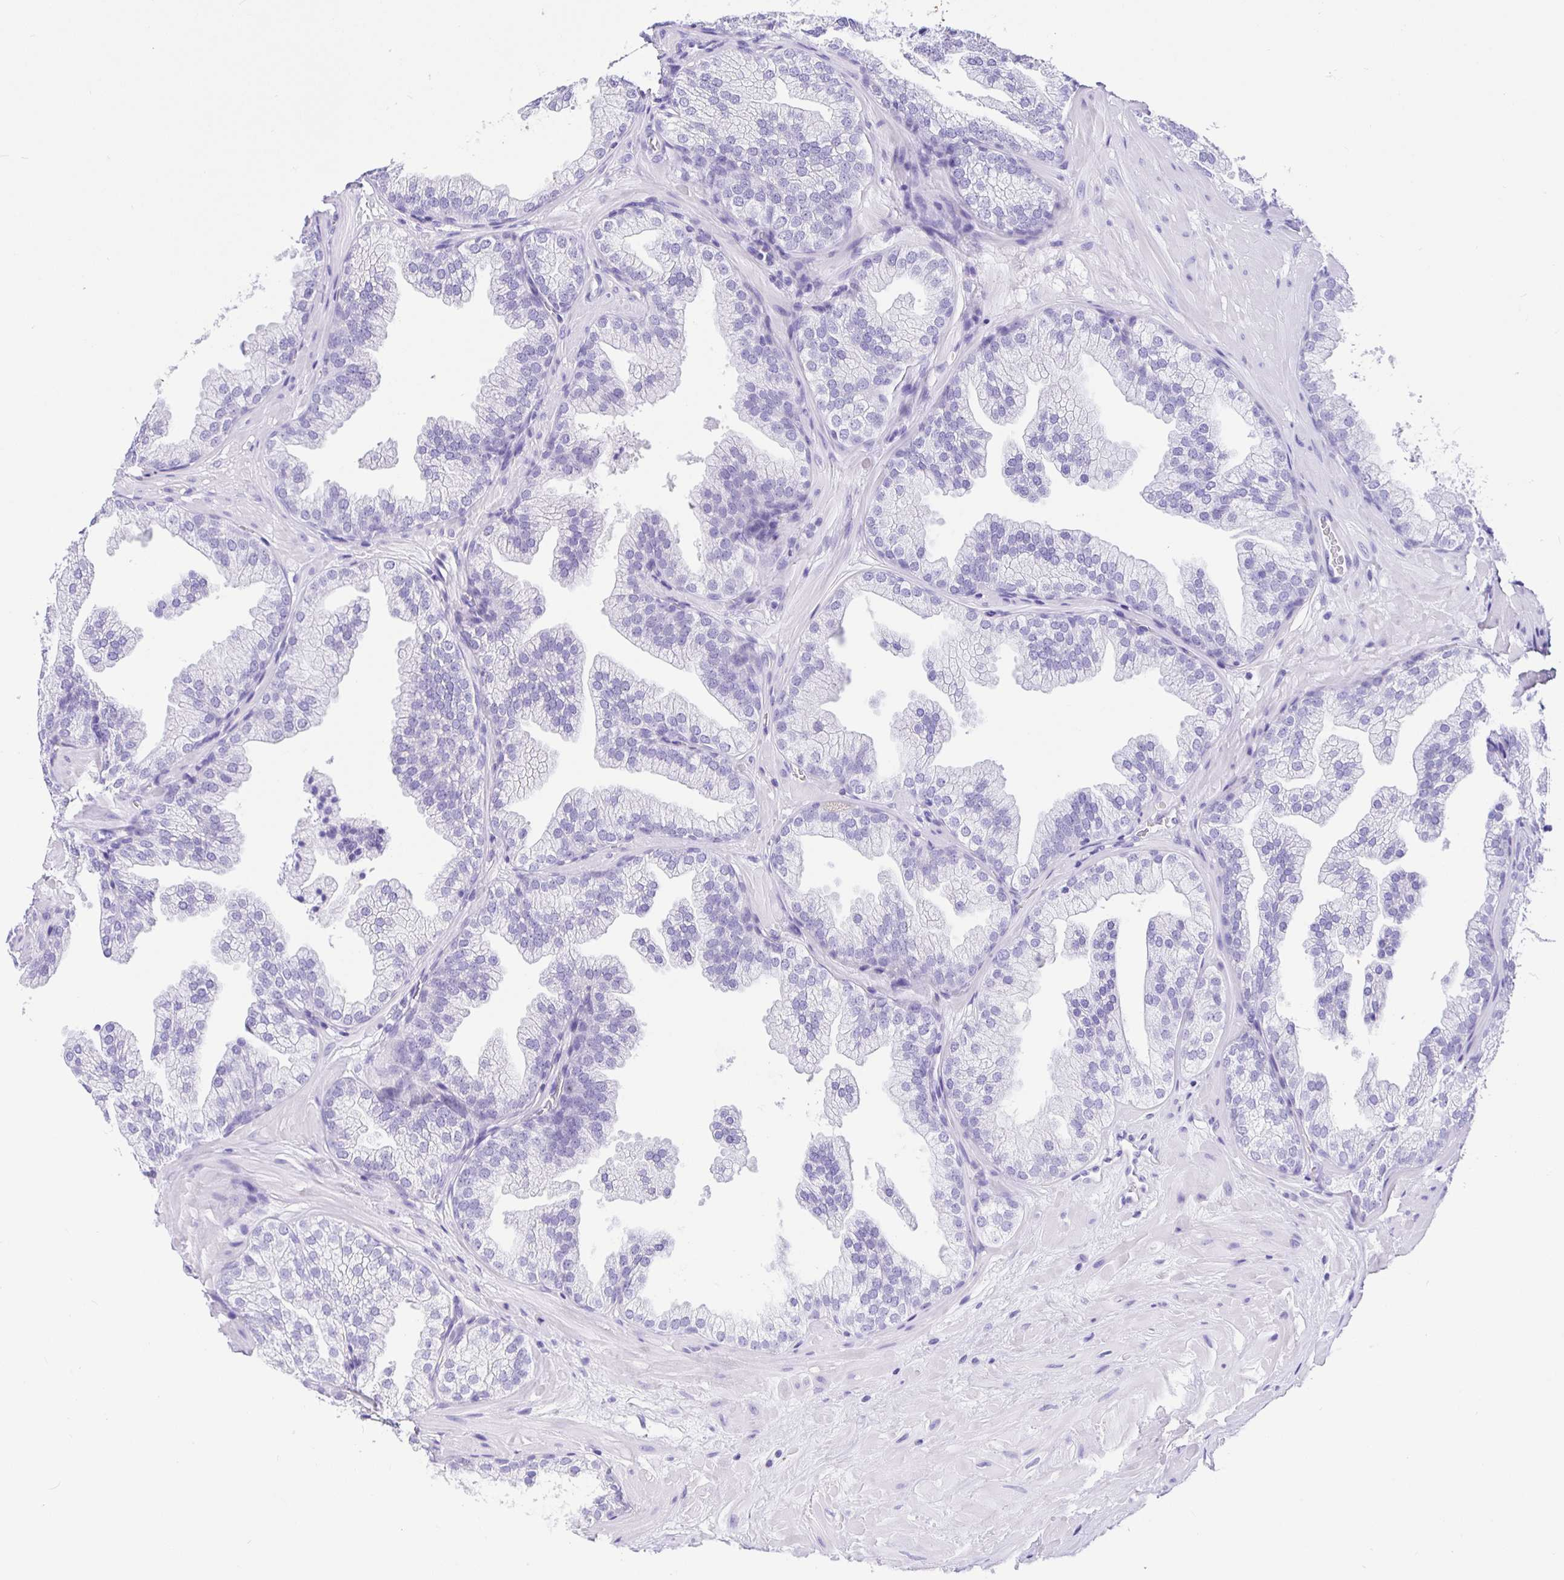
{"staining": {"intensity": "negative", "quantity": "none", "location": "none"}, "tissue": "prostate", "cell_type": "Glandular cells", "image_type": "normal", "snomed": [{"axis": "morphology", "description": "Normal tissue, NOS"}, {"axis": "topography", "description": "Prostate"}], "caption": "This is an immunohistochemistry (IHC) micrograph of unremarkable prostate. There is no staining in glandular cells.", "gene": "PRAMEF18", "patient": {"sex": "male", "age": 37}}